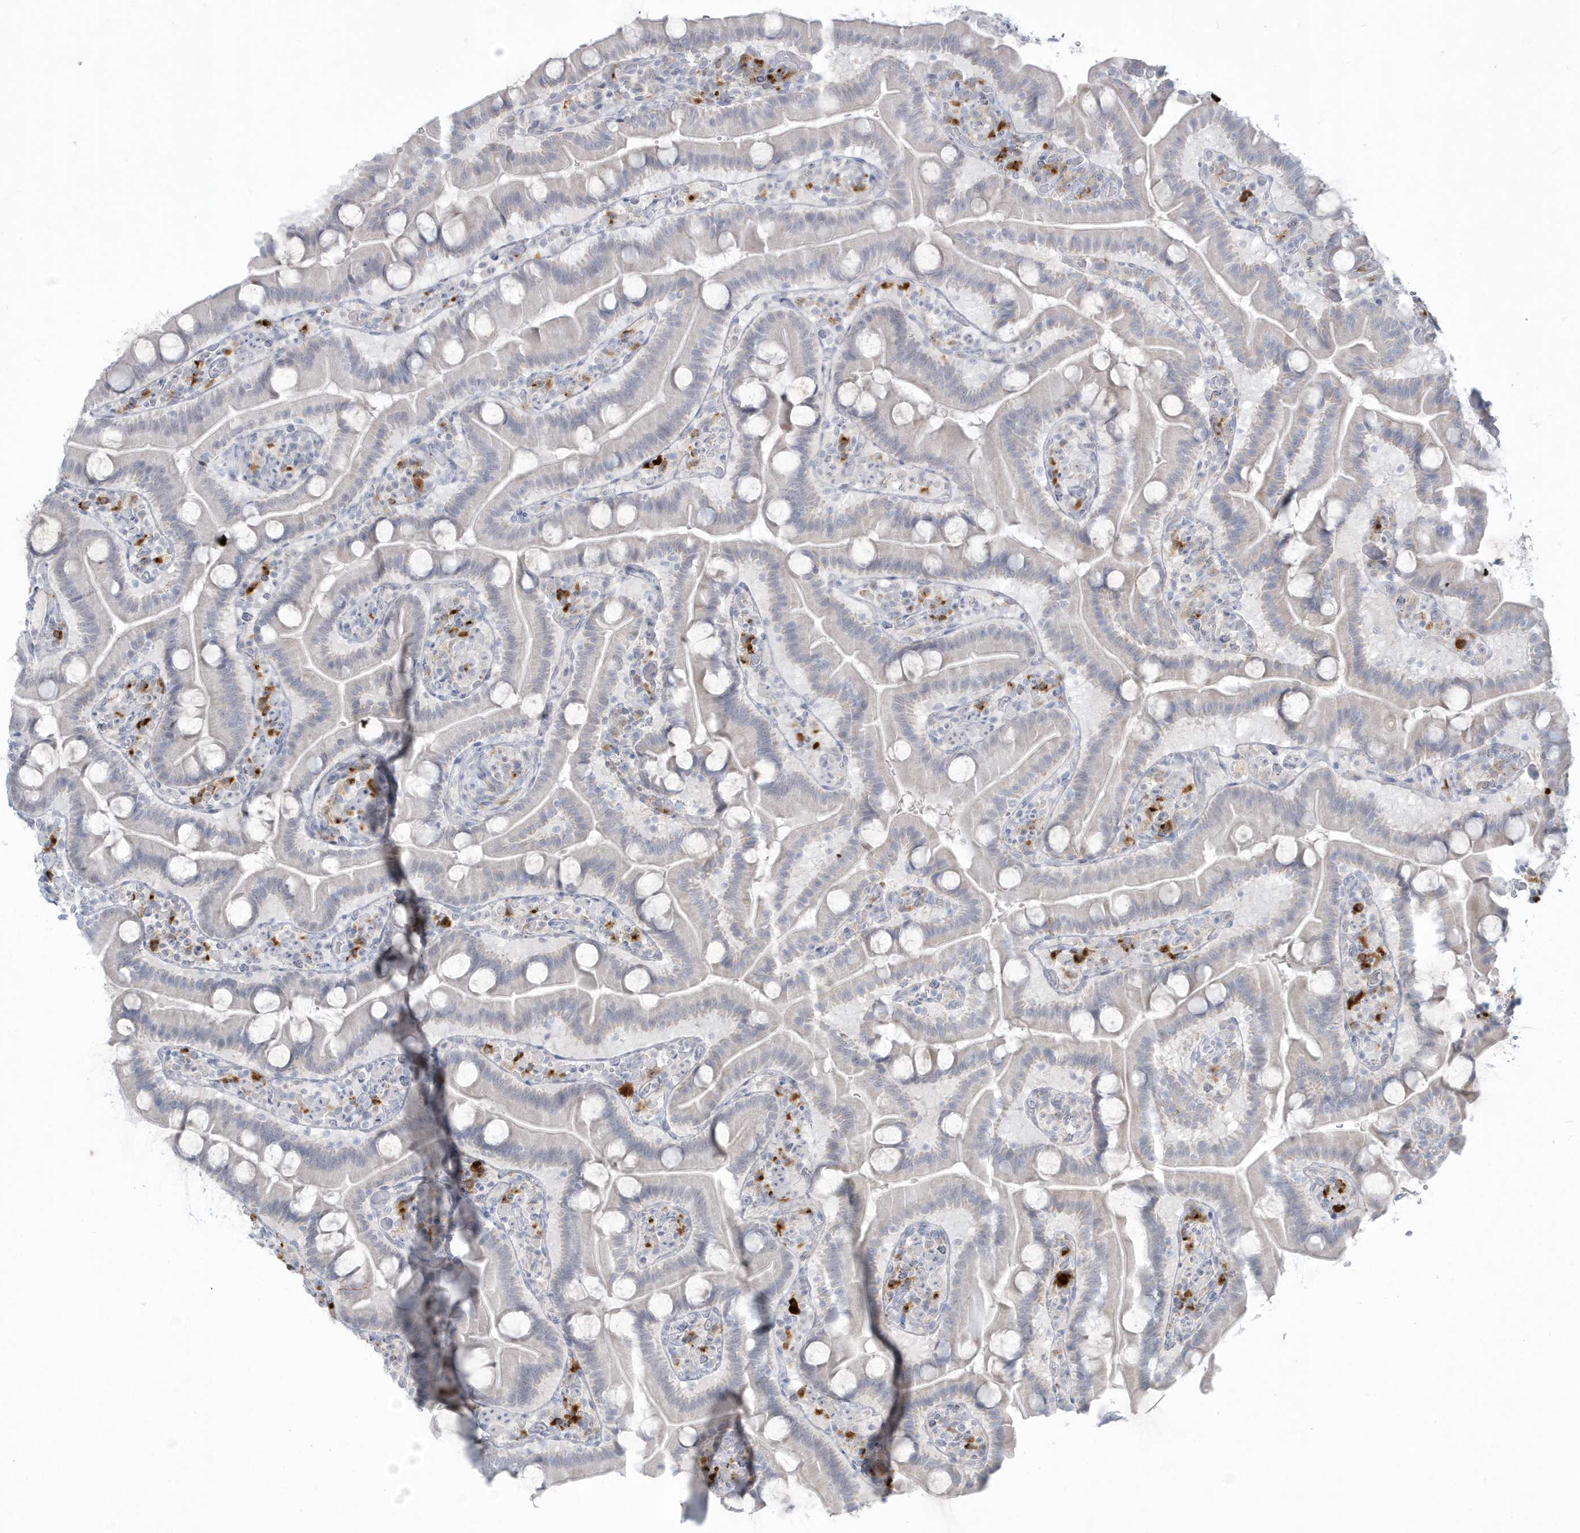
{"staining": {"intensity": "negative", "quantity": "none", "location": "none"}, "tissue": "duodenum", "cell_type": "Glandular cells", "image_type": "normal", "snomed": [{"axis": "morphology", "description": "Normal tissue, NOS"}, {"axis": "topography", "description": "Duodenum"}], "caption": "An IHC micrograph of normal duodenum is shown. There is no staining in glandular cells of duodenum. (DAB (3,3'-diaminobenzidine) immunohistochemistry (IHC), high magnification).", "gene": "HERC6", "patient": {"sex": "male", "age": 55}}